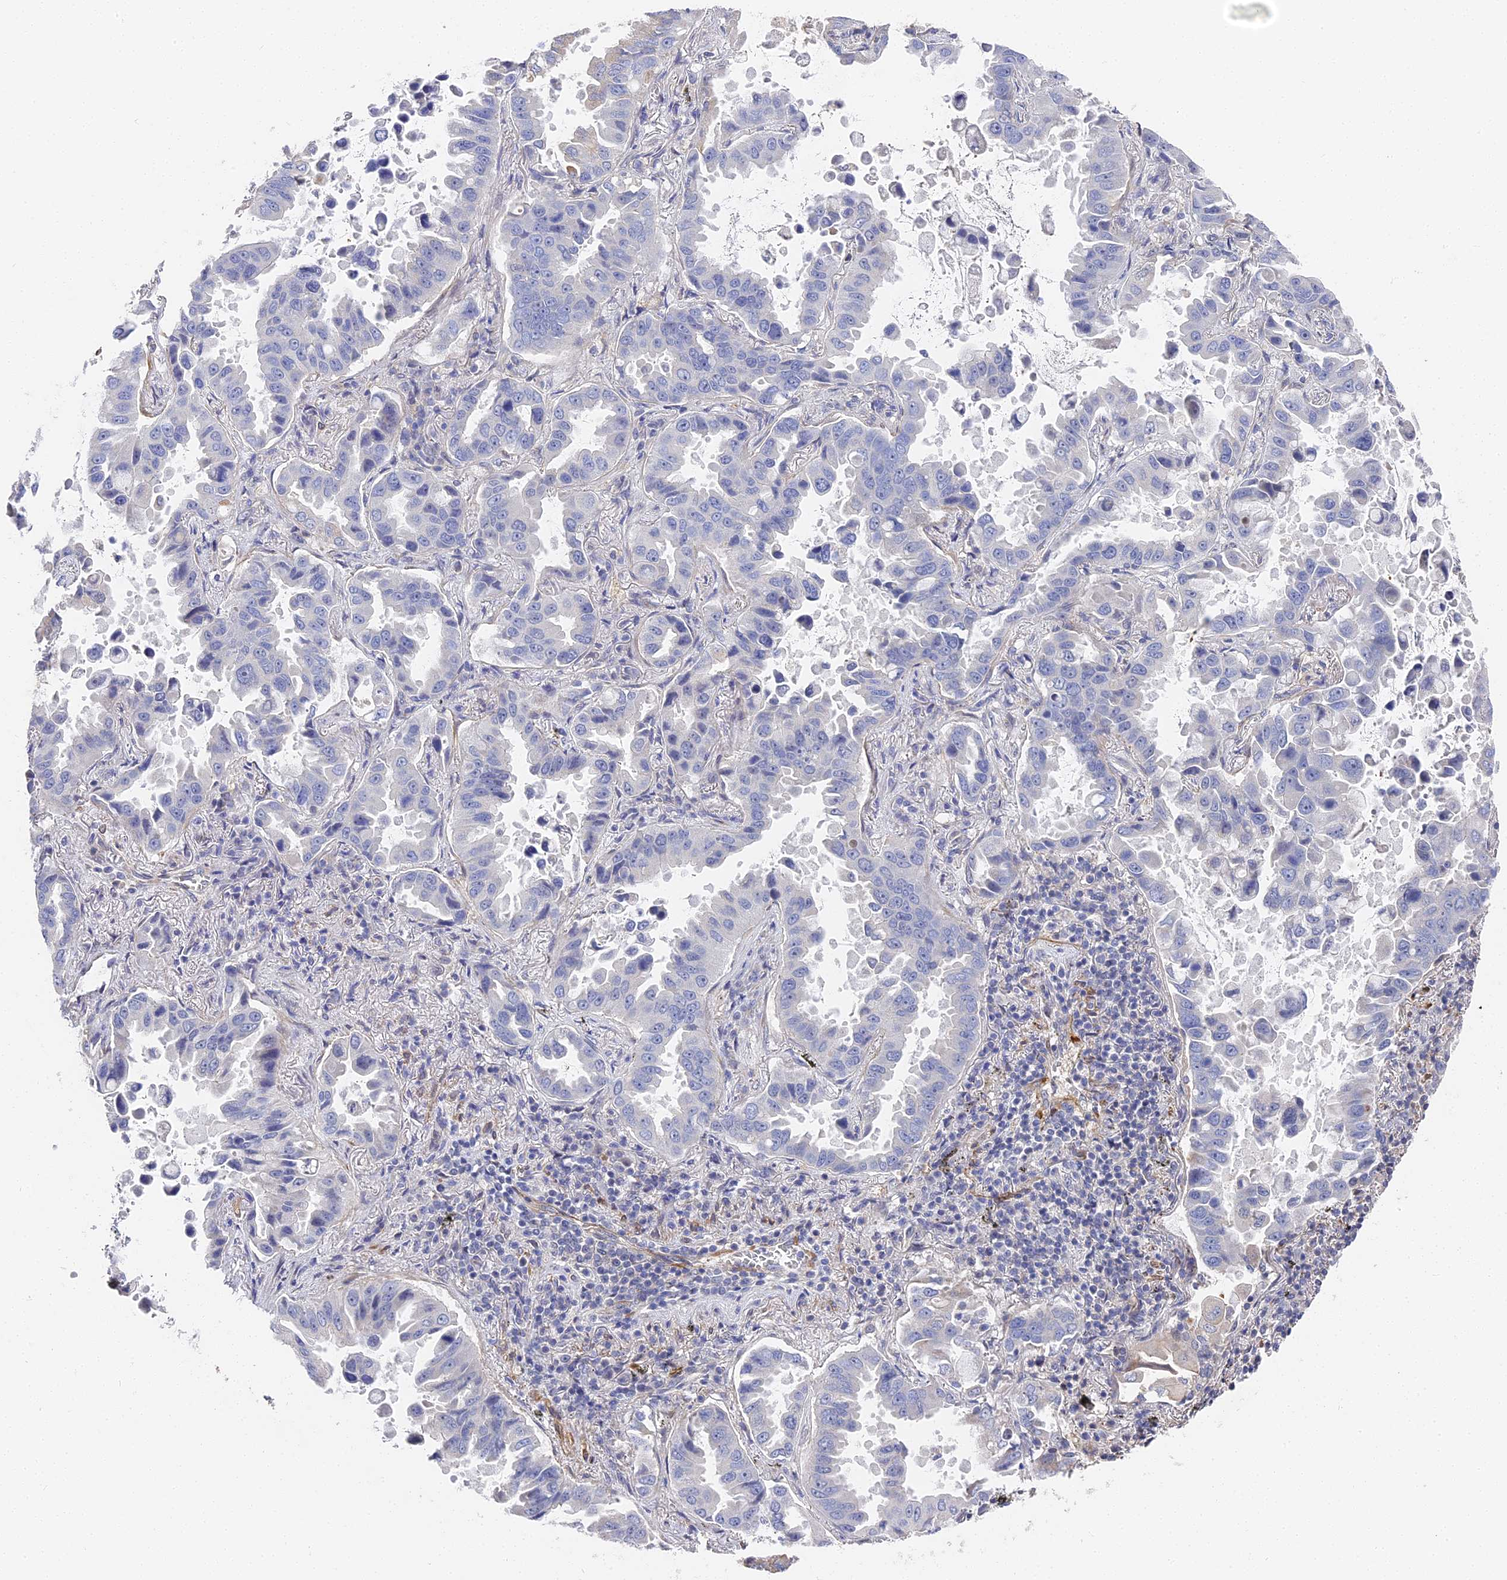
{"staining": {"intensity": "negative", "quantity": "none", "location": "none"}, "tissue": "lung cancer", "cell_type": "Tumor cells", "image_type": "cancer", "snomed": [{"axis": "morphology", "description": "Adenocarcinoma, NOS"}, {"axis": "topography", "description": "Lung"}], "caption": "The immunohistochemistry micrograph has no significant expression in tumor cells of adenocarcinoma (lung) tissue.", "gene": "CCDC113", "patient": {"sex": "male", "age": 64}}